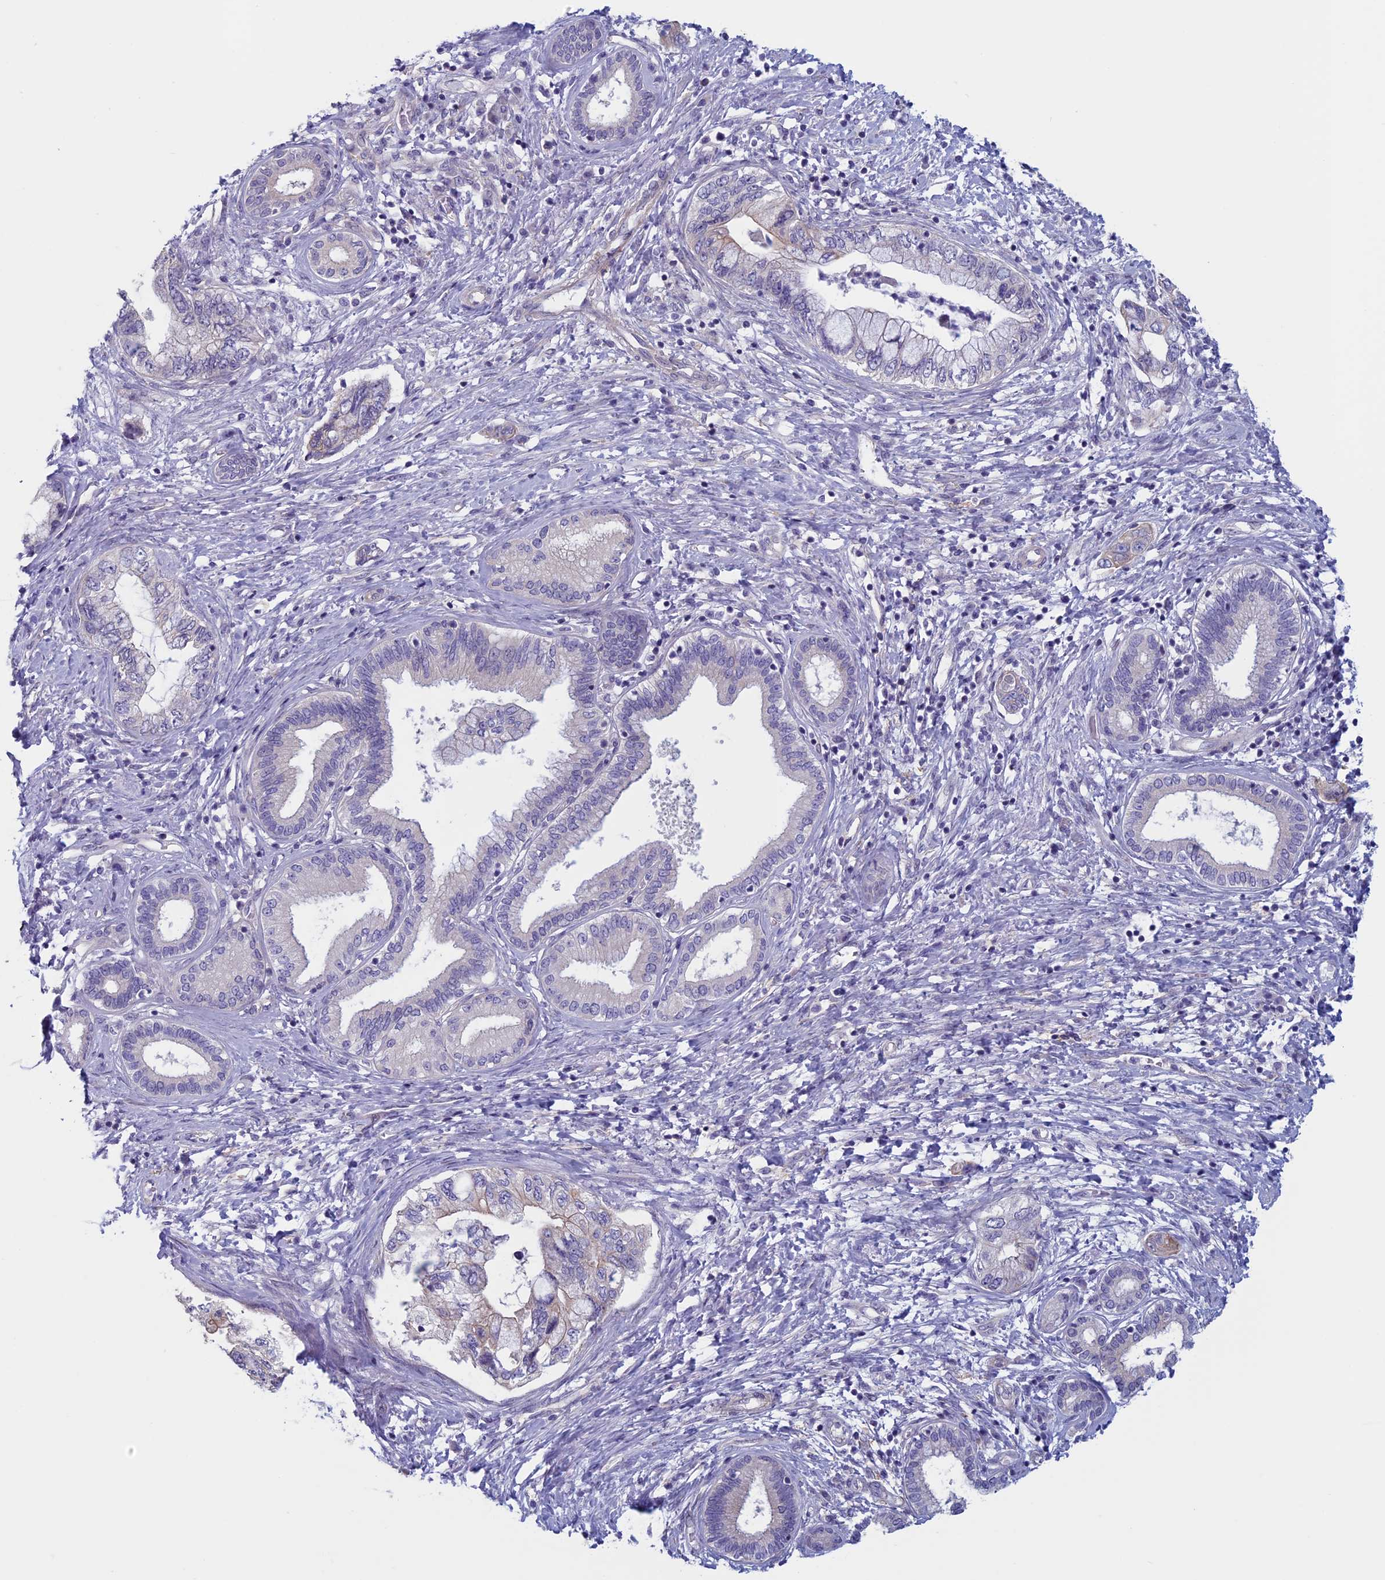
{"staining": {"intensity": "negative", "quantity": "none", "location": "none"}, "tissue": "pancreatic cancer", "cell_type": "Tumor cells", "image_type": "cancer", "snomed": [{"axis": "morphology", "description": "Adenocarcinoma, NOS"}, {"axis": "topography", "description": "Pancreas"}], "caption": "Immunohistochemical staining of human pancreatic cancer (adenocarcinoma) exhibits no significant expression in tumor cells.", "gene": "CNOT6L", "patient": {"sex": "female", "age": 73}}